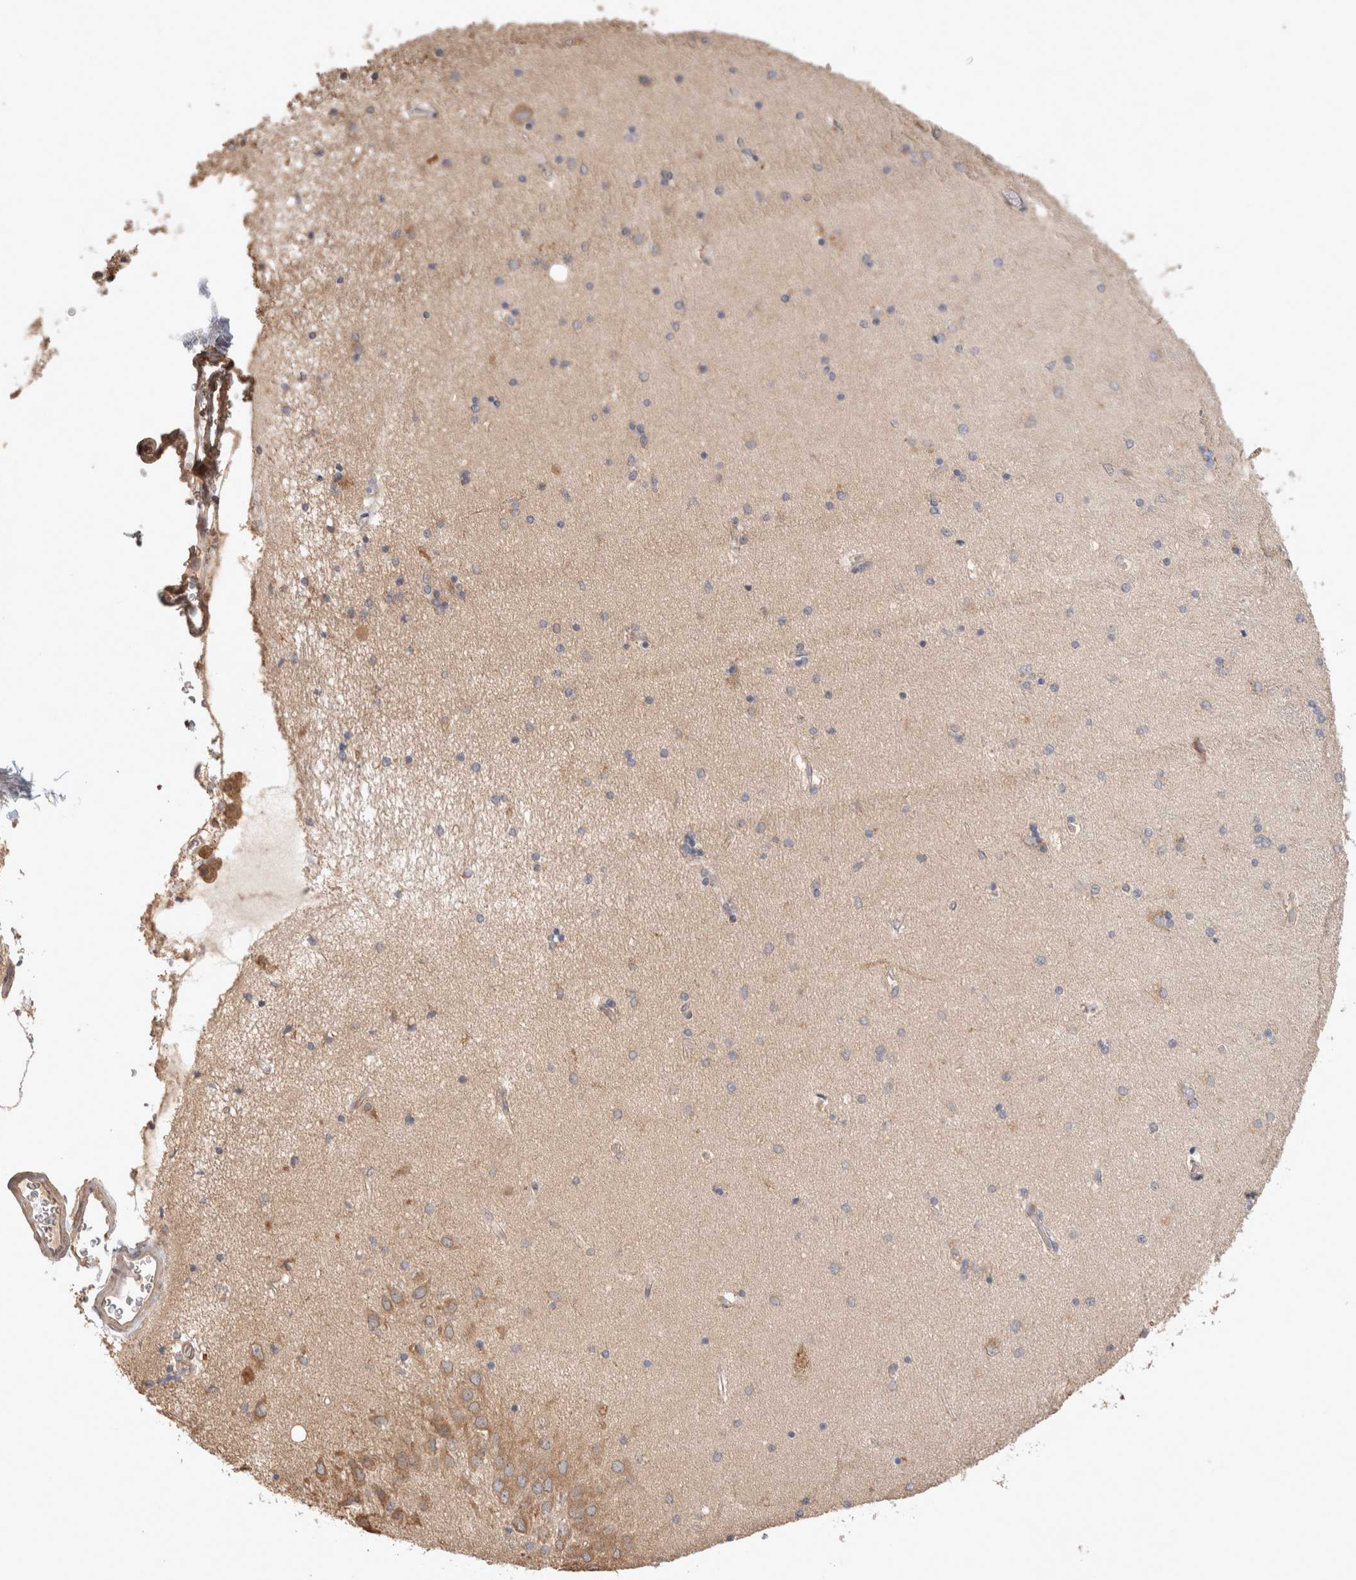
{"staining": {"intensity": "negative", "quantity": "none", "location": "none"}, "tissue": "hippocampus", "cell_type": "Glial cells", "image_type": "normal", "snomed": [{"axis": "morphology", "description": "Normal tissue, NOS"}, {"axis": "topography", "description": "Hippocampus"}], "caption": "This micrograph is of benign hippocampus stained with immunohistochemistry to label a protein in brown with the nuclei are counter-stained blue. There is no staining in glial cells. (Immunohistochemistry, brightfield microscopy, high magnification).", "gene": "HROB", "patient": {"sex": "female", "age": 54}}